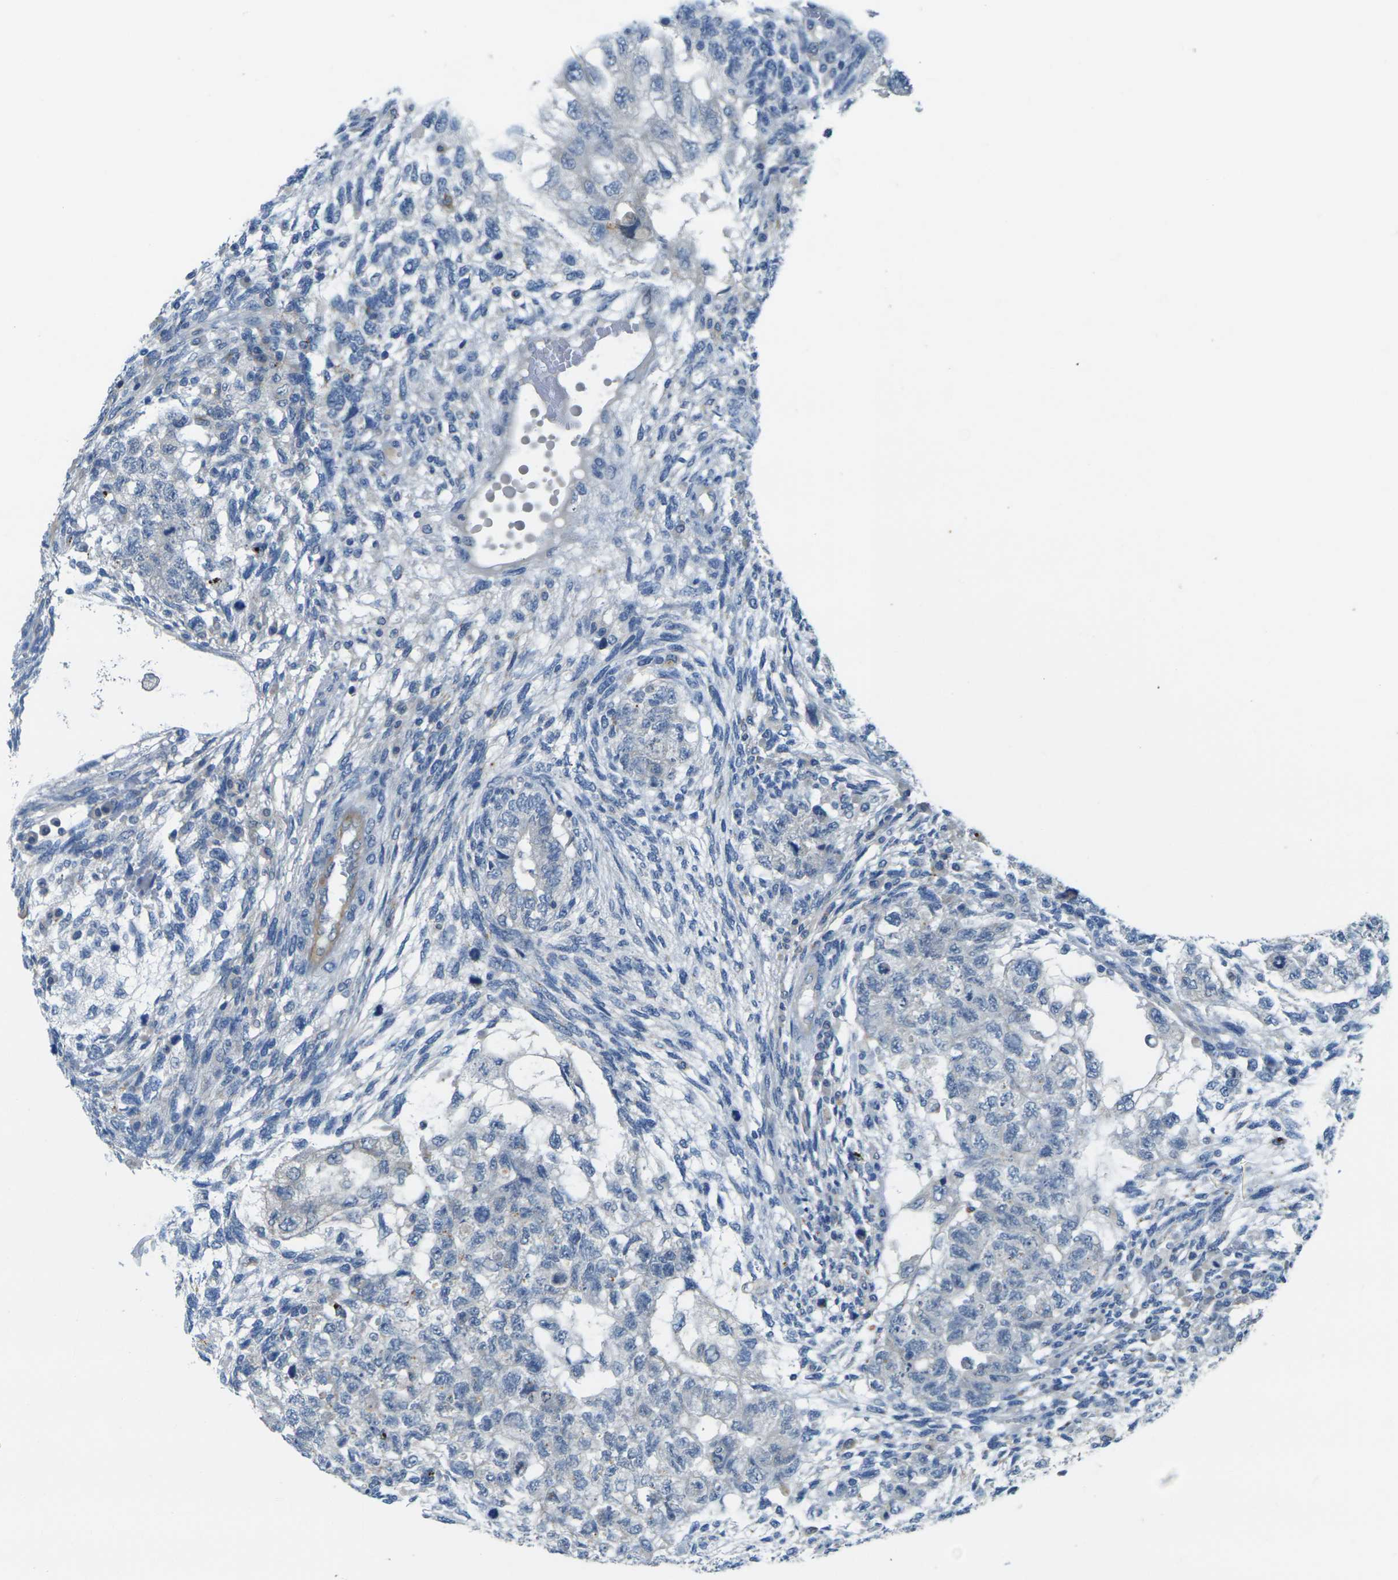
{"staining": {"intensity": "negative", "quantity": "none", "location": "none"}, "tissue": "testis cancer", "cell_type": "Tumor cells", "image_type": "cancer", "snomed": [{"axis": "morphology", "description": "Normal tissue, NOS"}, {"axis": "morphology", "description": "Carcinoma, Embryonal, NOS"}, {"axis": "topography", "description": "Testis"}], "caption": "High power microscopy image of an immunohistochemistry (IHC) micrograph of testis embryonal carcinoma, revealing no significant expression in tumor cells.", "gene": "CYP2C8", "patient": {"sex": "male", "age": 36}}